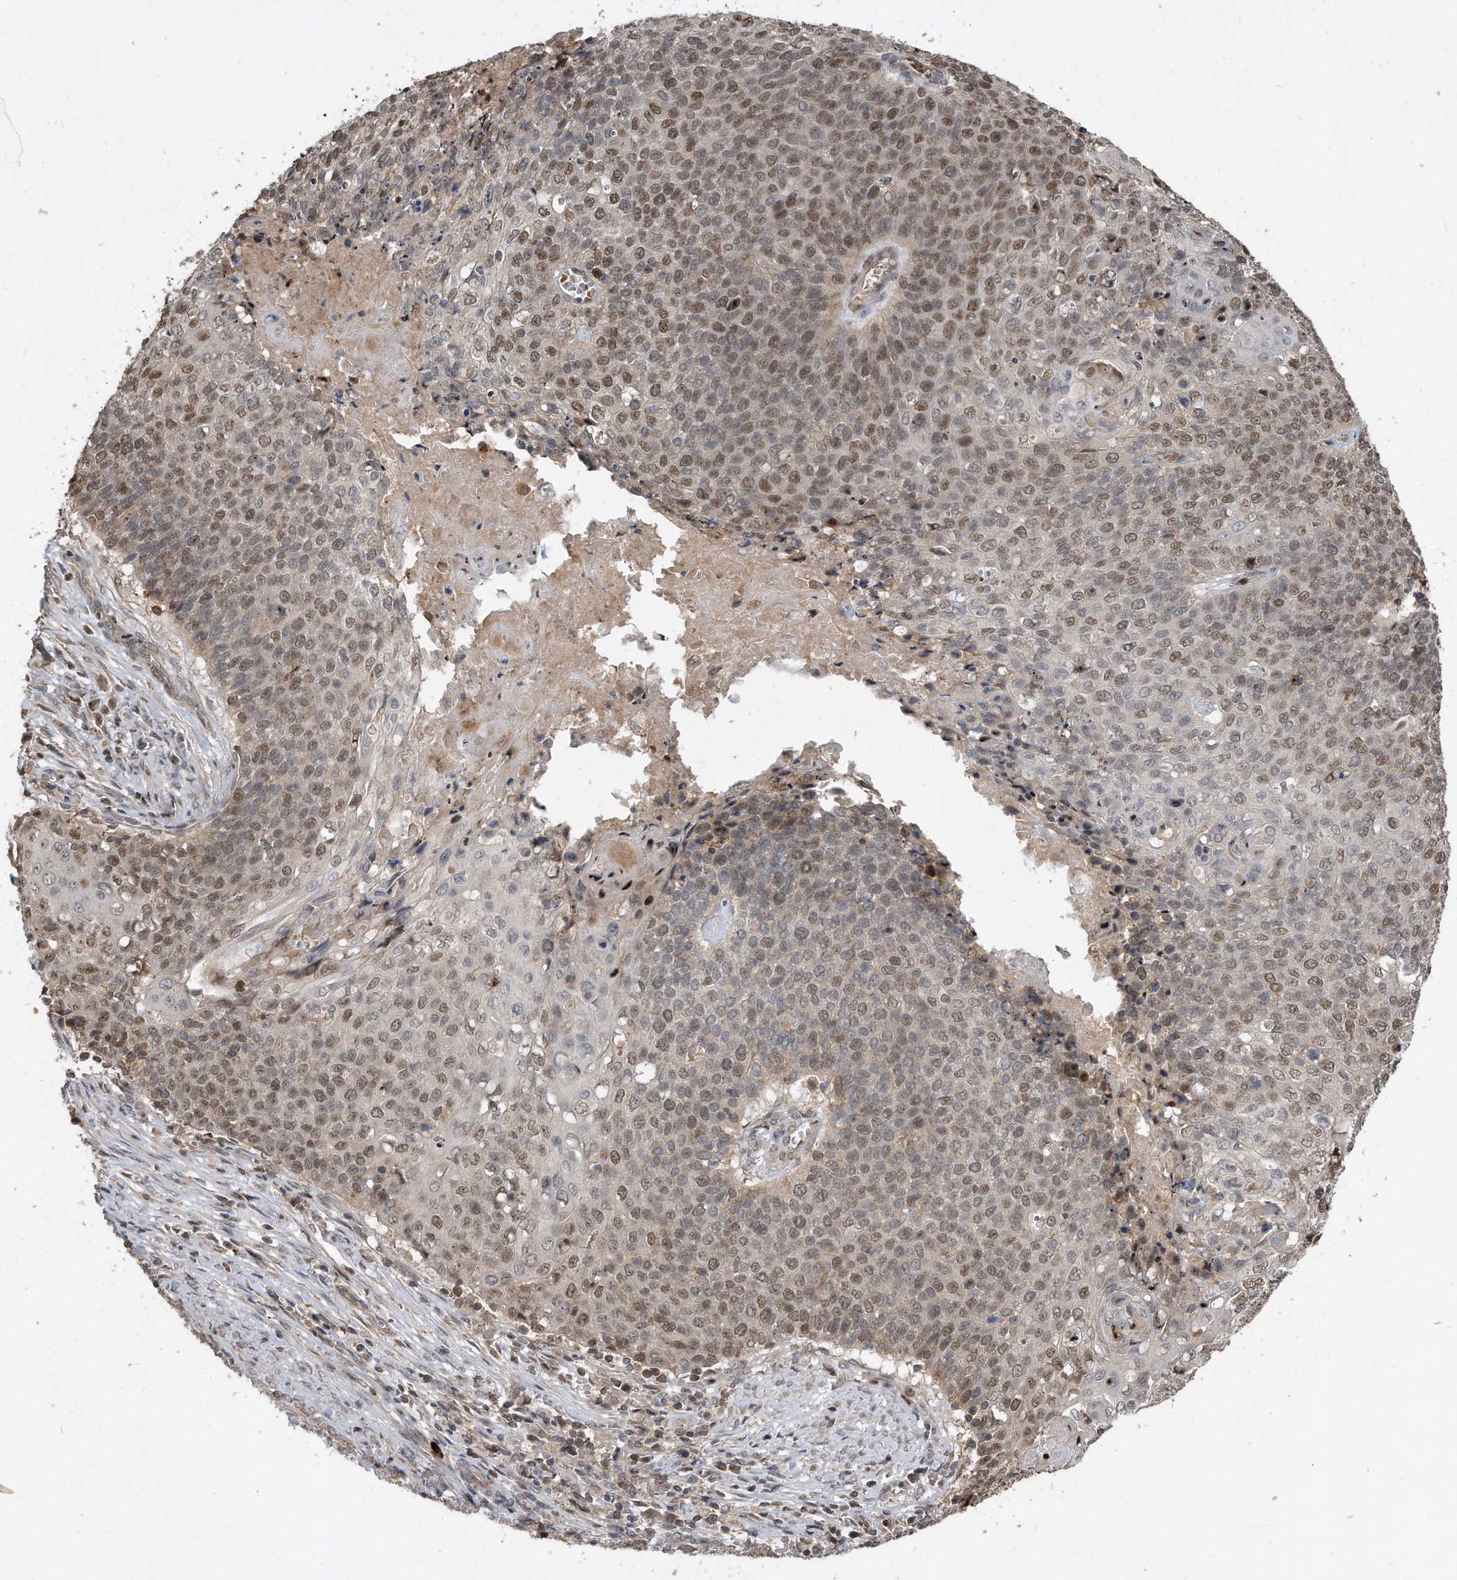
{"staining": {"intensity": "moderate", "quantity": ">75%", "location": "nuclear"}, "tissue": "cervical cancer", "cell_type": "Tumor cells", "image_type": "cancer", "snomed": [{"axis": "morphology", "description": "Squamous cell carcinoma, NOS"}, {"axis": "topography", "description": "Cervix"}], "caption": "Immunohistochemical staining of cervical squamous cell carcinoma exhibits medium levels of moderate nuclear protein positivity in approximately >75% of tumor cells.", "gene": "PGBD2", "patient": {"sex": "female", "age": 39}}